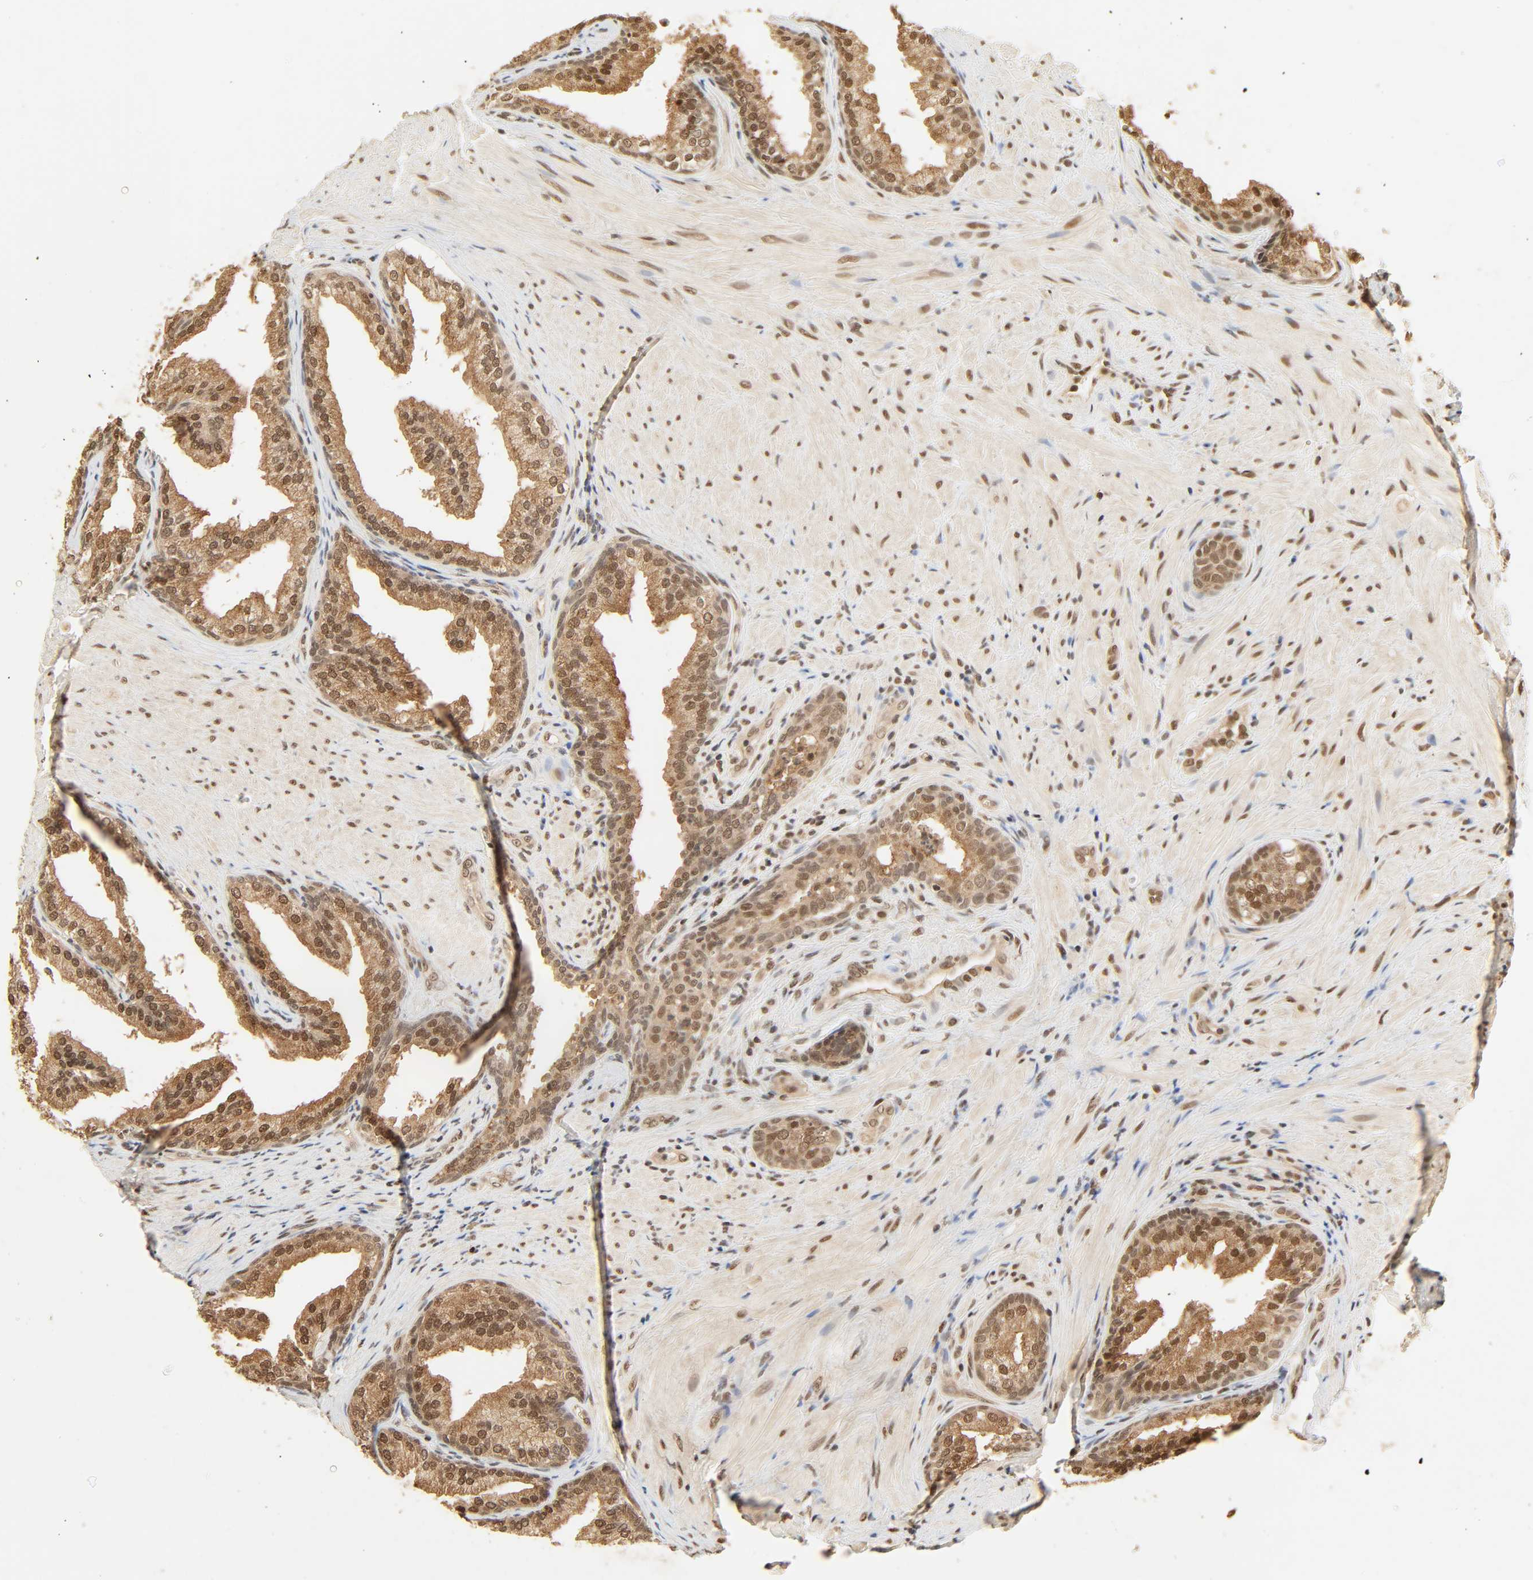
{"staining": {"intensity": "moderate", "quantity": ">75%", "location": "cytoplasmic/membranous,nuclear"}, "tissue": "prostate", "cell_type": "Glandular cells", "image_type": "normal", "snomed": [{"axis": "morphology", "description": "Normal tissue, NOS"}, {"axis": "topography", "description": "Prostate"}], "caption": "A brown stain labels moderate cytoplasmic/membranous,nuclear positivity of a protein in glandular cells of normal prostate. (DAB IHC, brown staining for protein, blue staining for nuclei).", "gene": "UBC", "patient": {"sex": "male", "age": 76}}